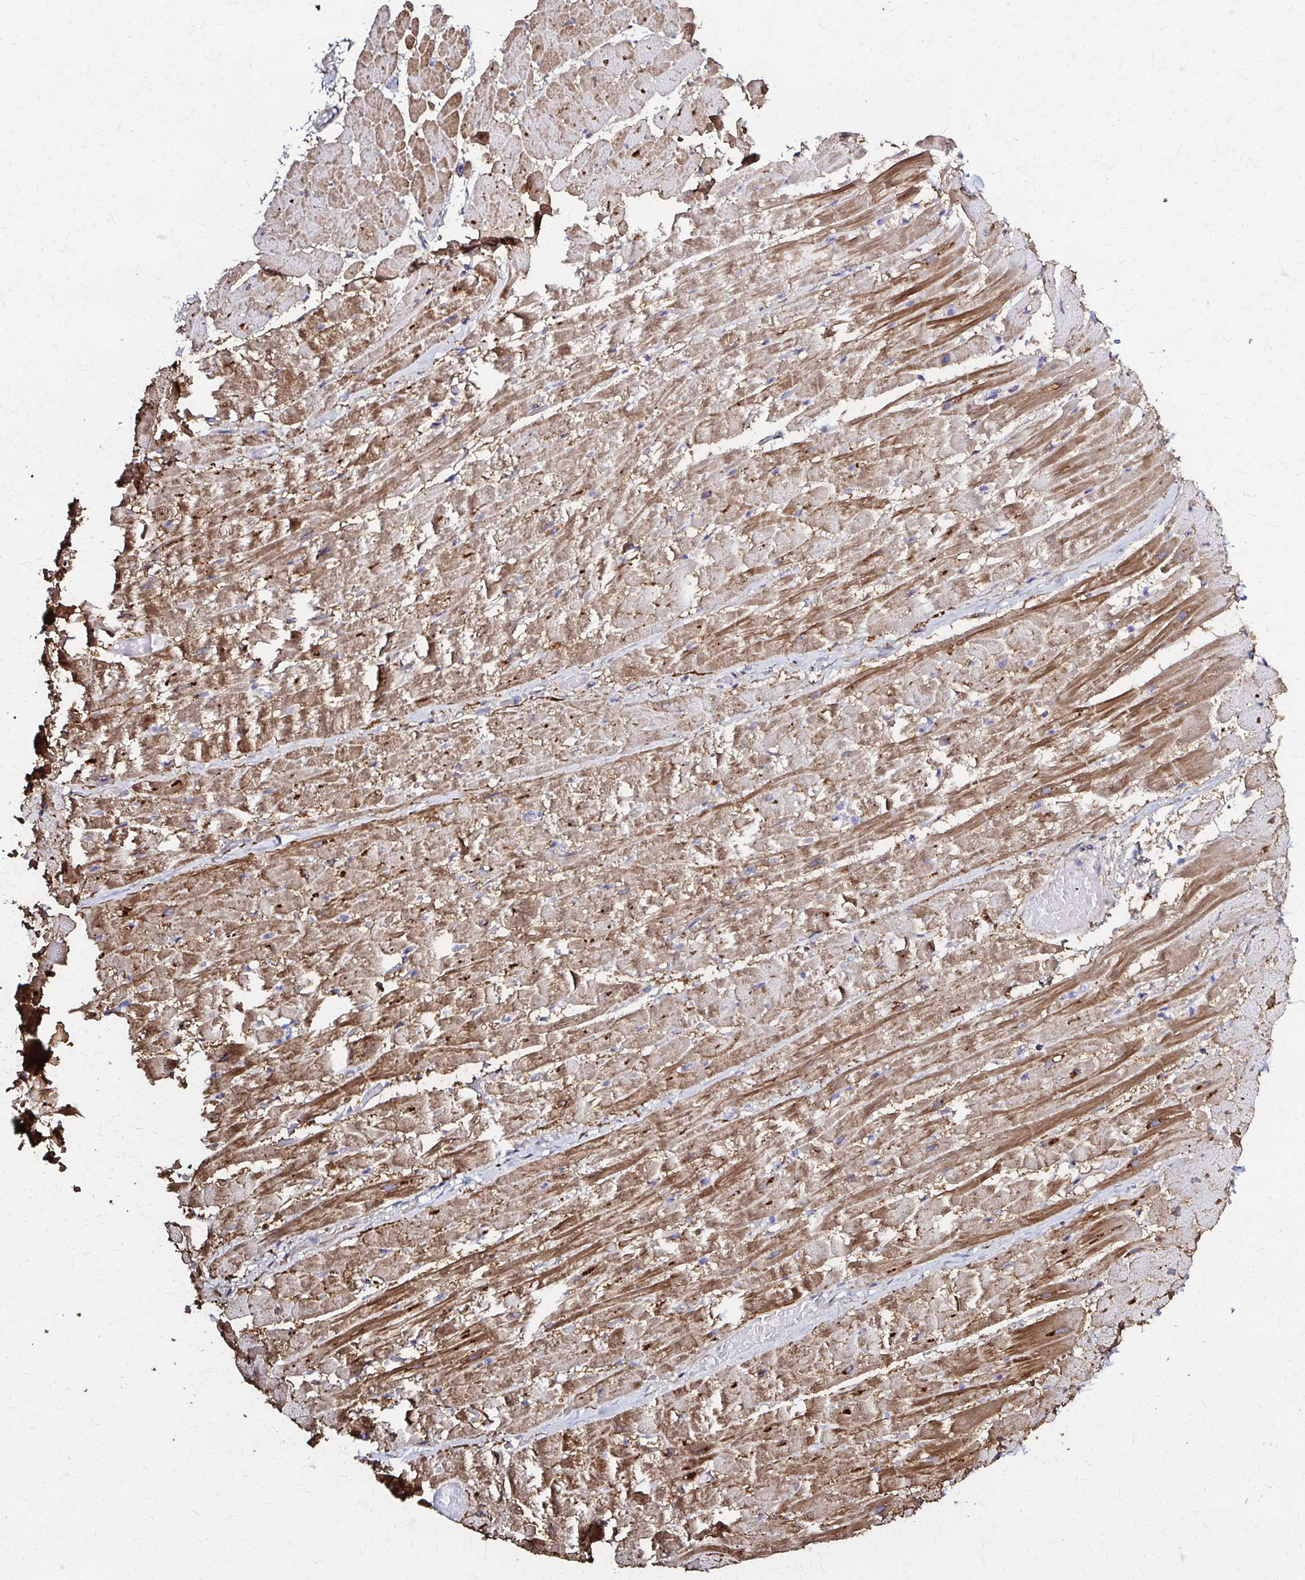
{"staining": {"intensity": "moderate", "quantity": ">75%", "location": "cytoplasmic/membranous"}, "tissue": "heart muscle", "cell_type": "Cardiomyocytes", "image_type": "normal", "snomed": [{"axis": "morphology", "description": "Normal tissue, NOS"}, {"axis": "topography", "description": "Heart"}], "caption": "Unremarkable heart muscle was stained to show a protein in brown. There is medium levels of moderate cytoplasmic/membranous expression in about >75% of cardiomyocytes.", "gene": "RHOBTB2", "patient": {"sex": "male", "age": 37}}